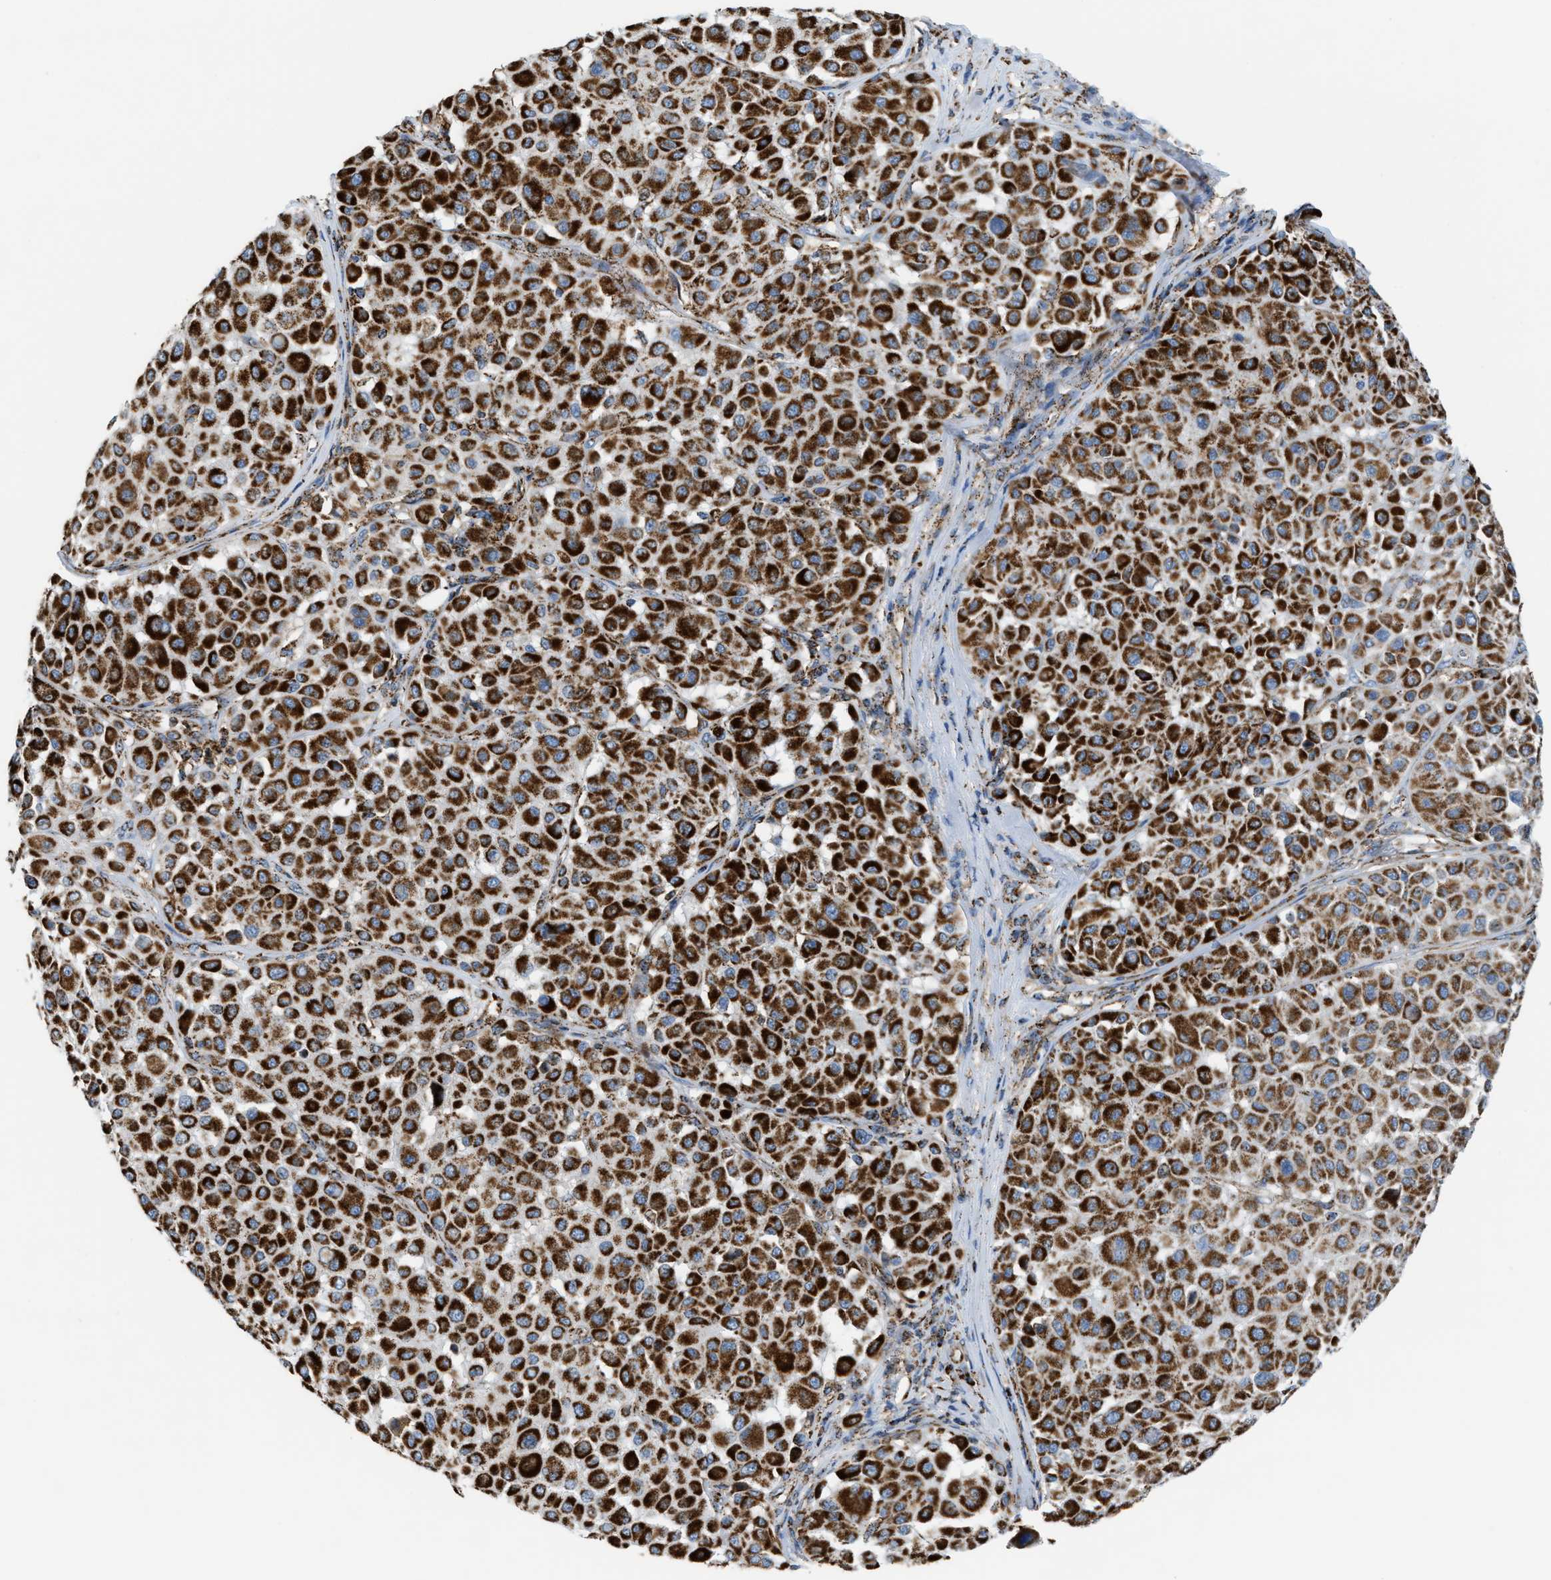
{"staining": {"intensity": "strong", "quantity": ">75%", "location": "cytoplasmic/membranous"}, "tissue": "melanoma", "cell_type": "Tumor cells", "image_type": "cancer", "snomed": [{"axis": "morphology", "description": "Malignant melanoma, Metastatic site"}, {"axis": "topography", "description": "Soft tissue"}], "caption": "Malignant melanoma (metastatic site) tissue exhibits strong cytoplasmic/membranous expression in approximately >75% of tumor cells, visualized by immunohistochemistry. (DAB IHC with brightfield microscopy, high magnification).", "gene": "ECHS1", "patient": {"sex": "male", "age": 41}}